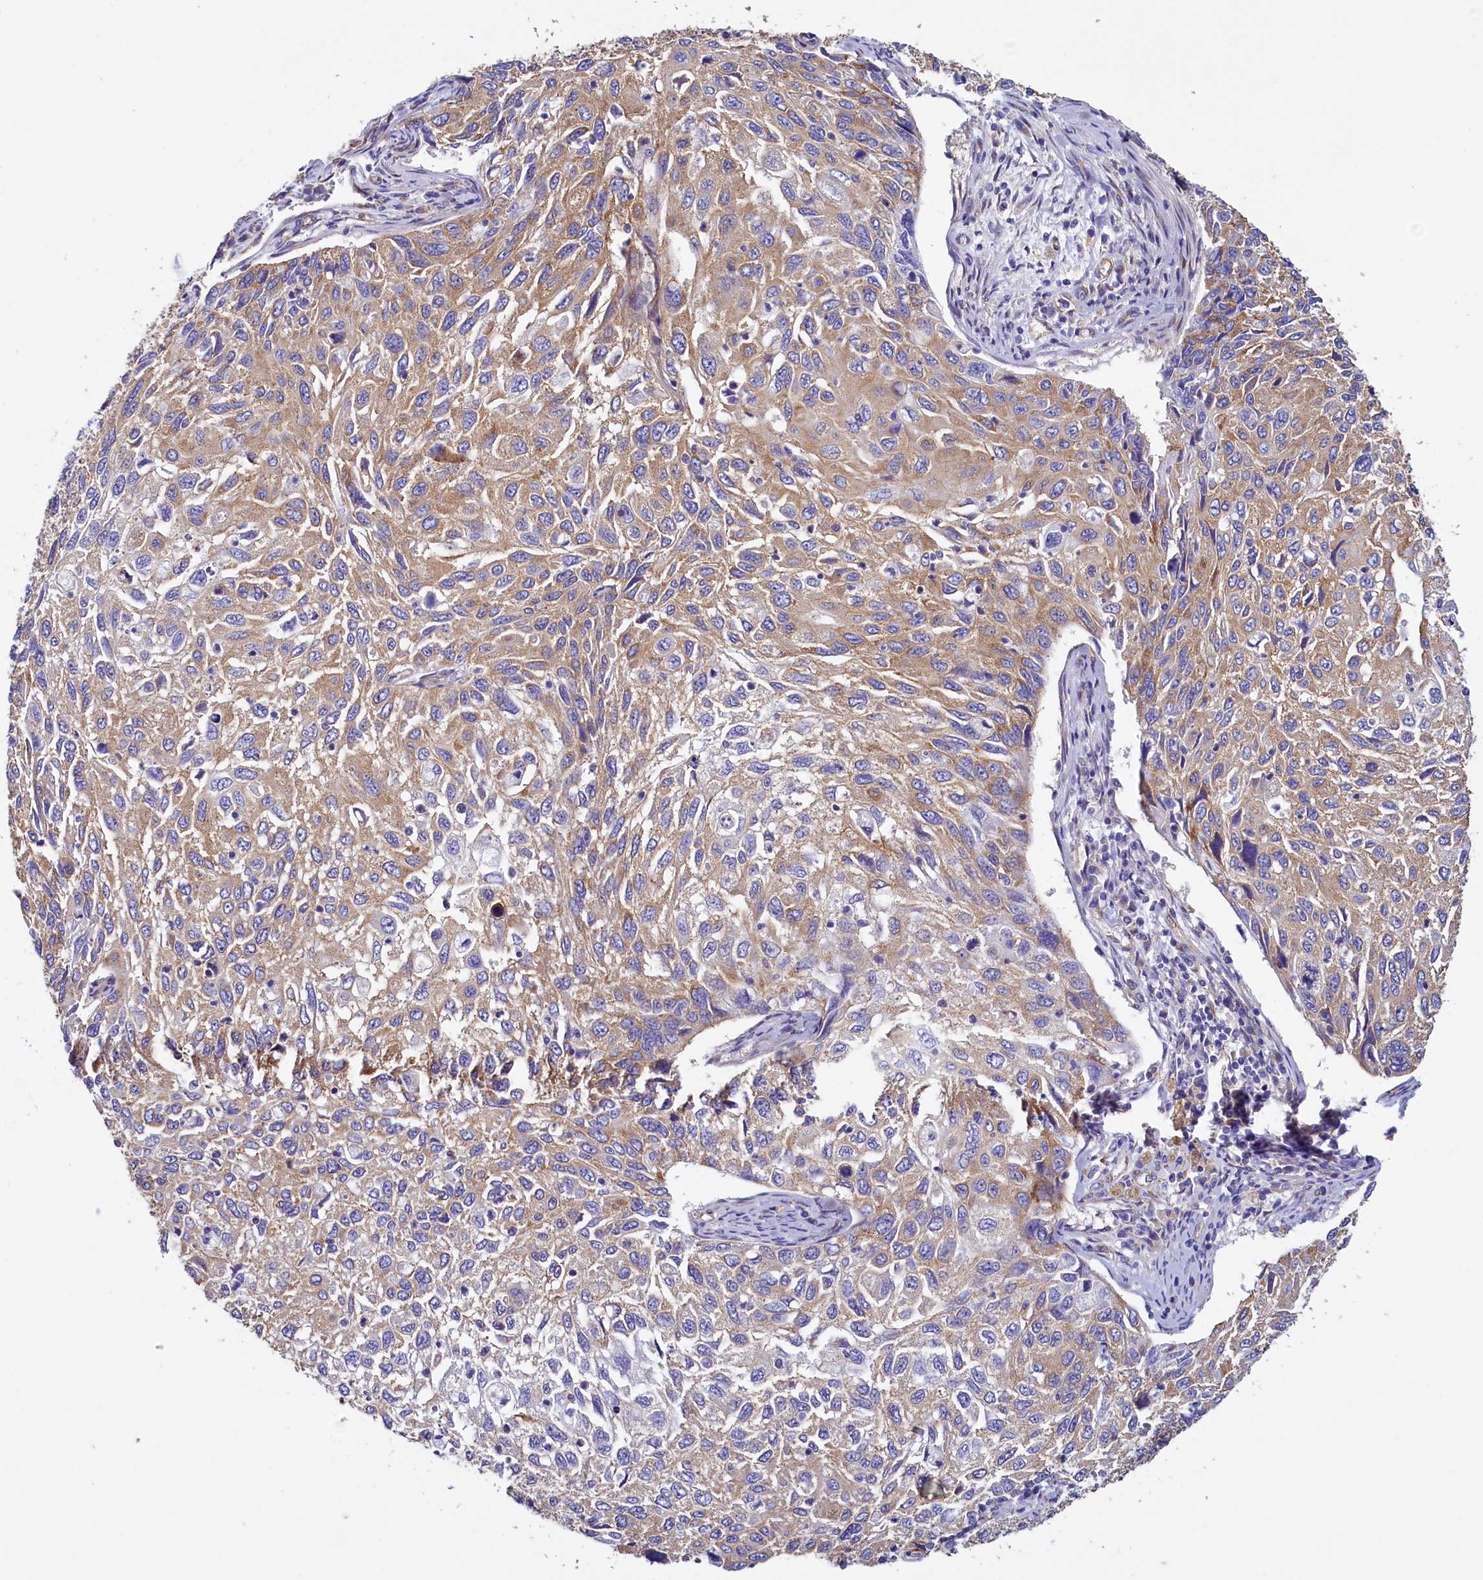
{"staining": {"intensity": "moderate", "quantity": ">75%", "location": "cytoplasmic/membranous"}, "tissue": "cervical cancer", "cell_type": "Tumor cells", "image_type": "cancer", "snomed": [{"axis": "morphology", "description": "Squamous cell carcinoma, NOS"}, {"axis": "topography", "description": "Cervix"}], "caption": "Immunohistochemical staining of squamous cell carcinoma (cervical) shows moderate cytoplasmic/membranous protein staining in approximately >75% of tumor cells.", "gene": "GPR21", "patient": {"sex": "female", "age": 70}}